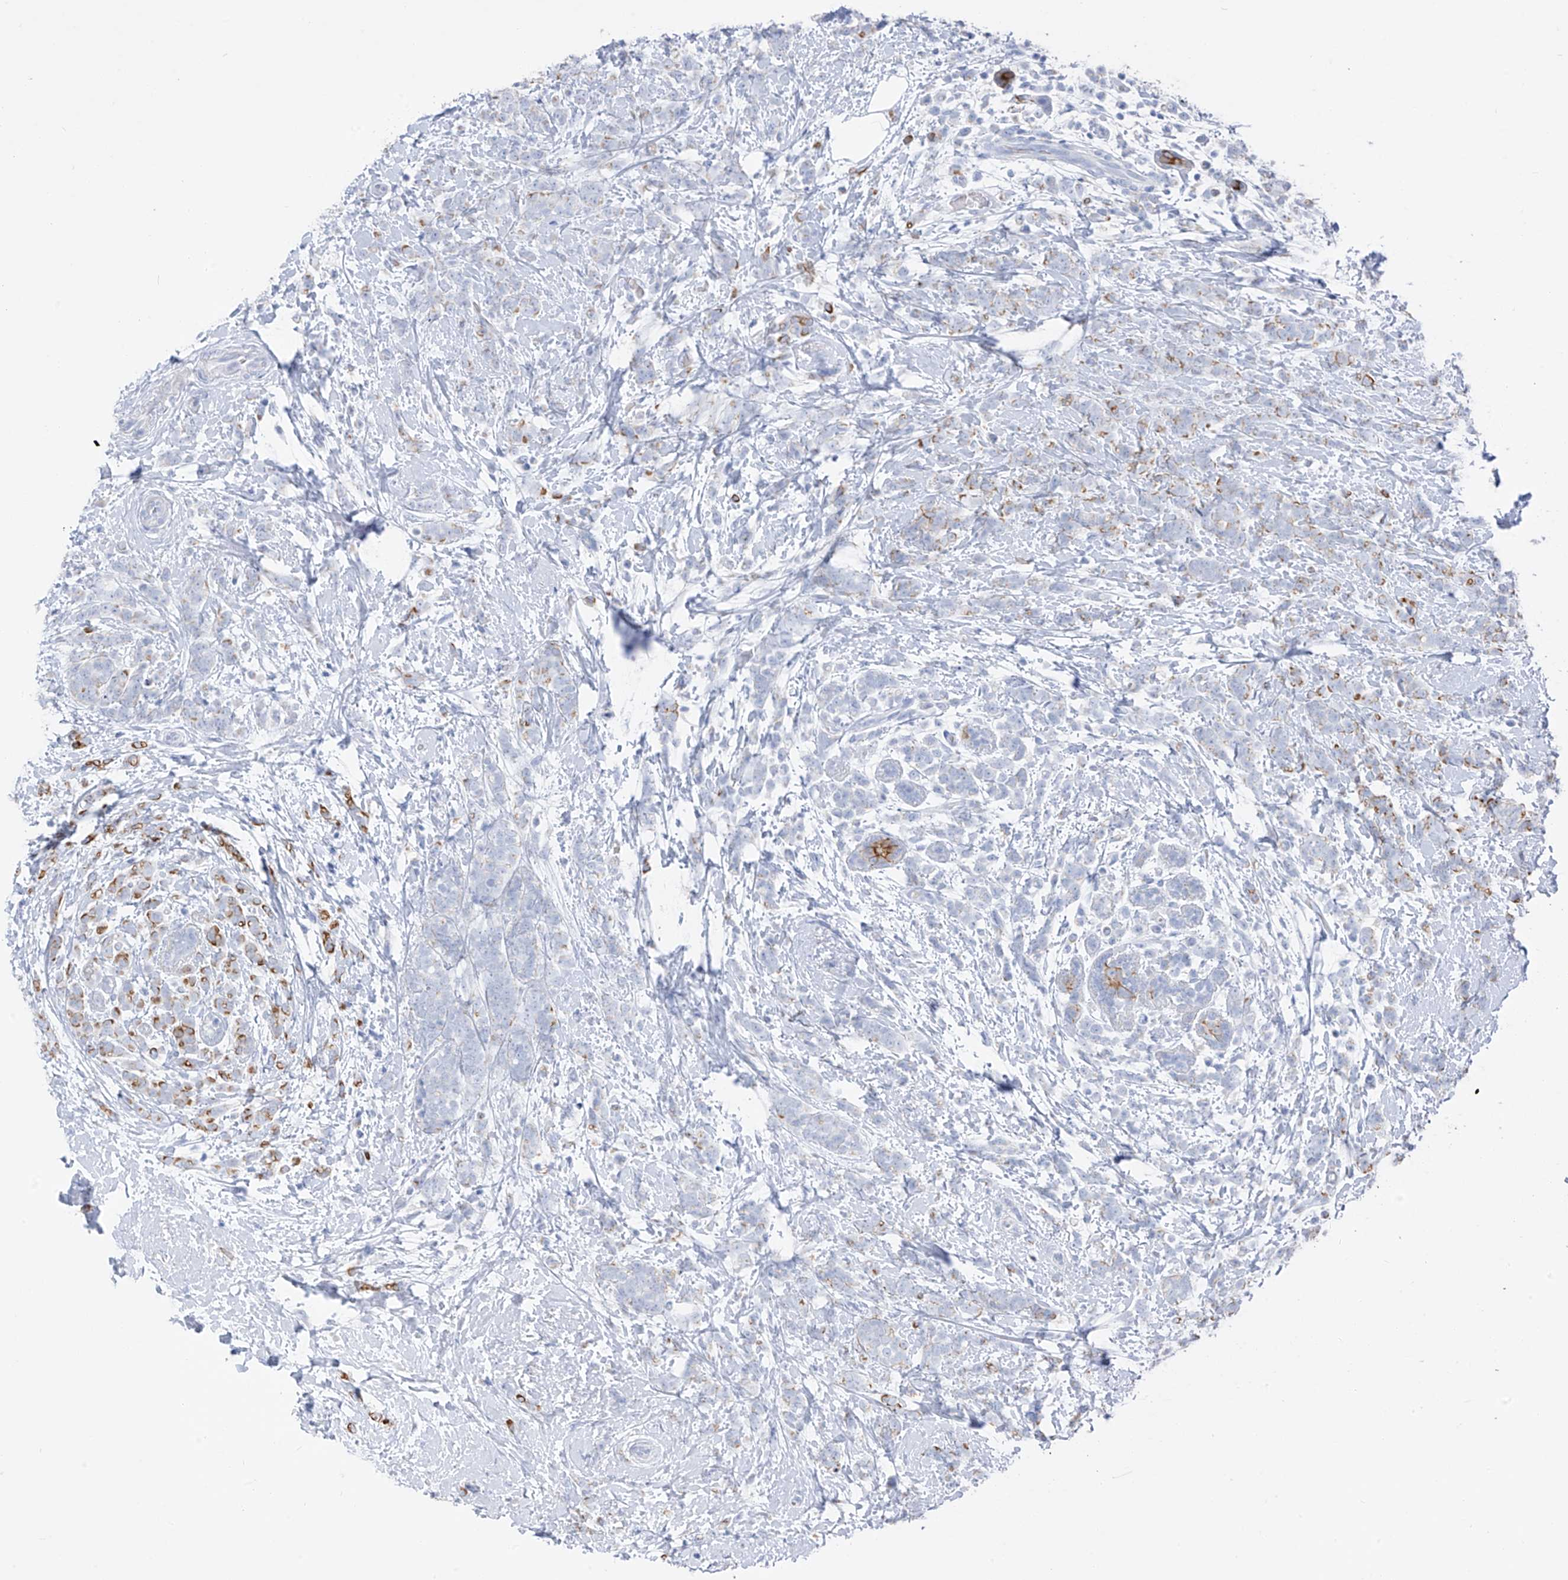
{"staining": {"intensity": "moderate", "quantity": "<25%", "location": "cytoplasmic/membranous"}, "tissue": "breast cancer", "cell_type": "Tumor cells", "image_type": "cancer", "snomed": [{"axis": "morphology", "description": "Lobular carcinoma"}, {"axis": "topography", "description": "Breast"}], "caption": "The image exhibits staining of breast cancer, revealing moderate cytoplasmic/membranous protein staining (brown color) within tumor cells.", "gene": "PAFAH1B3", "patient": {"sex": "female", "age": 58}}